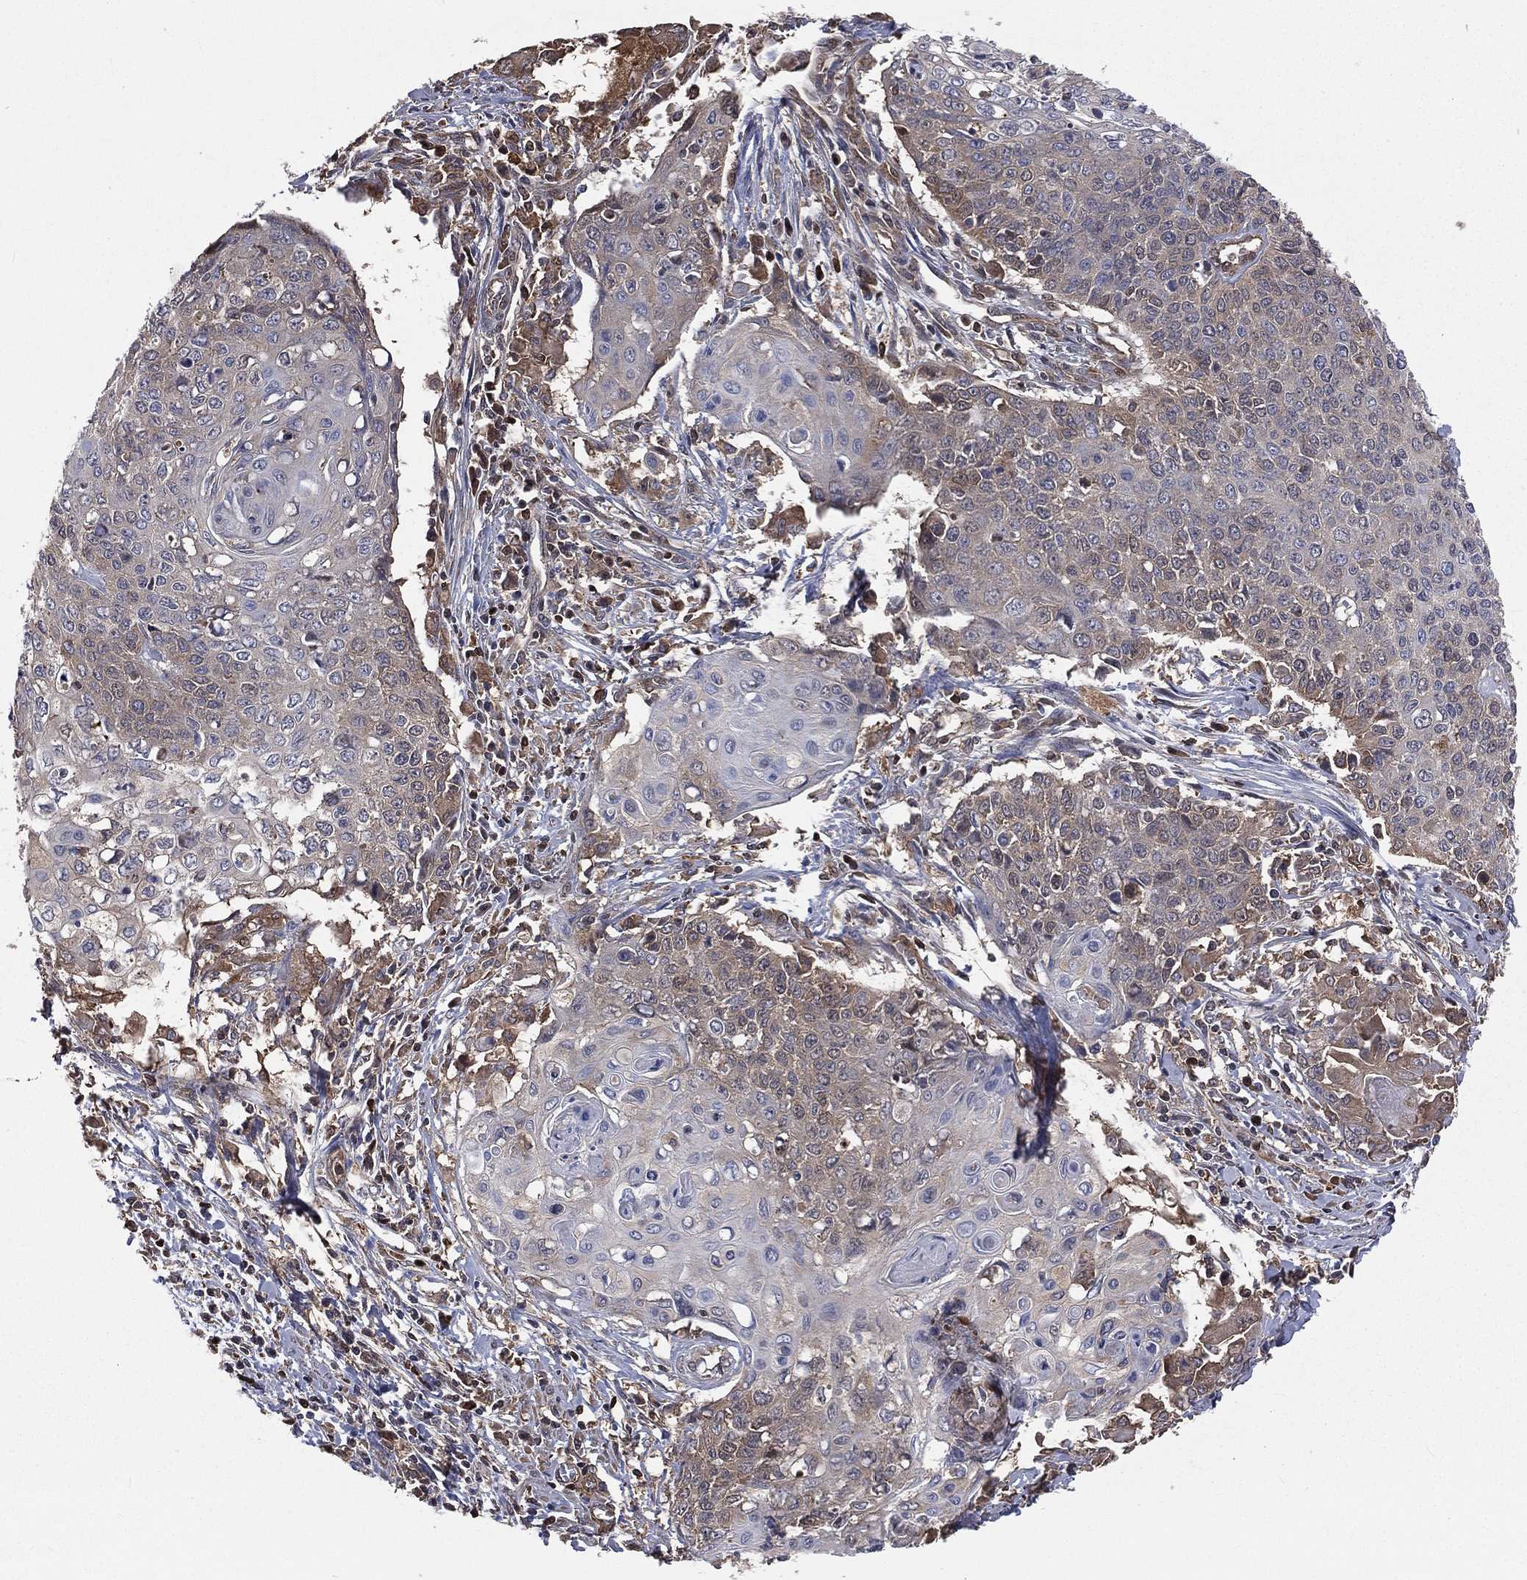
{"staining": {"intensity": "weak", "quantity": "<25%", "location": "cytoplasmic/membranous"}, "tissue": "cervical cancer", "cell_type": "Tumor cells", "image_type": "cancer", "snomed": [{"axis": "morphology", "description": "Squamous cell carcinoma, NOS"}, {"axis": "topography", "description": "Cervix"}], "caption": "The photomicrograph demonstrates no staining of tumor cells in squamous cell carcinoma (cervical).", "gene": "TBC1D2", "patient": {"sex": "female", "age": 39}}